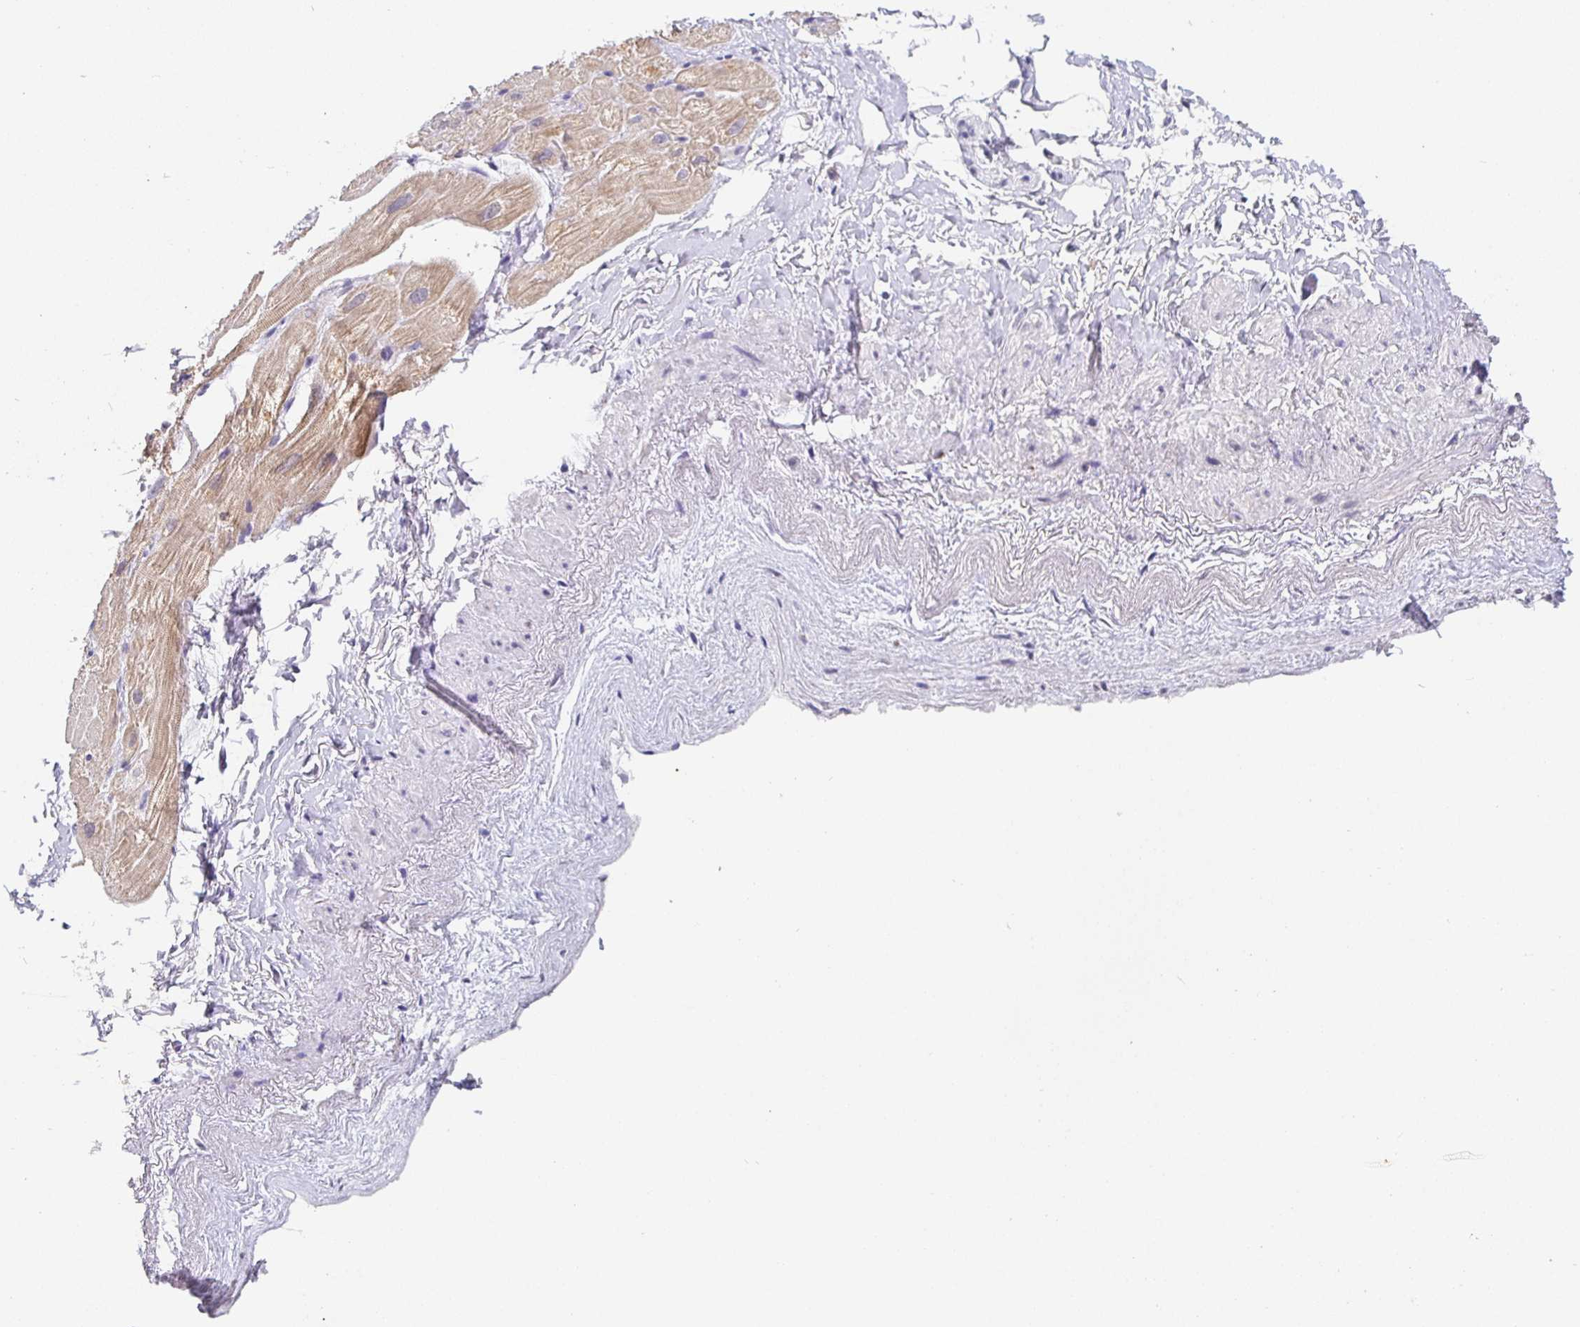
{"staining": {"intensity": "moderate", "quantity": "<25%", "location": "cytoplasmic/membranous"}, "tissue": "heart muscle", "cell_type": "Cardiomyocytes", "image_type": "normal", "snomed": [{"axis": "morphology", "description": "Normal tissue, NOS"}, {"axis": "topography", "description": "Heart"}], "caption": "Protein staining of unremarkable heart muscle shows moderate cytoplasmic/membranous positivity in about <25% of cardiomyocytes.", "gene": "SATB1", "patient": {"sex": "male", "age": 62}}